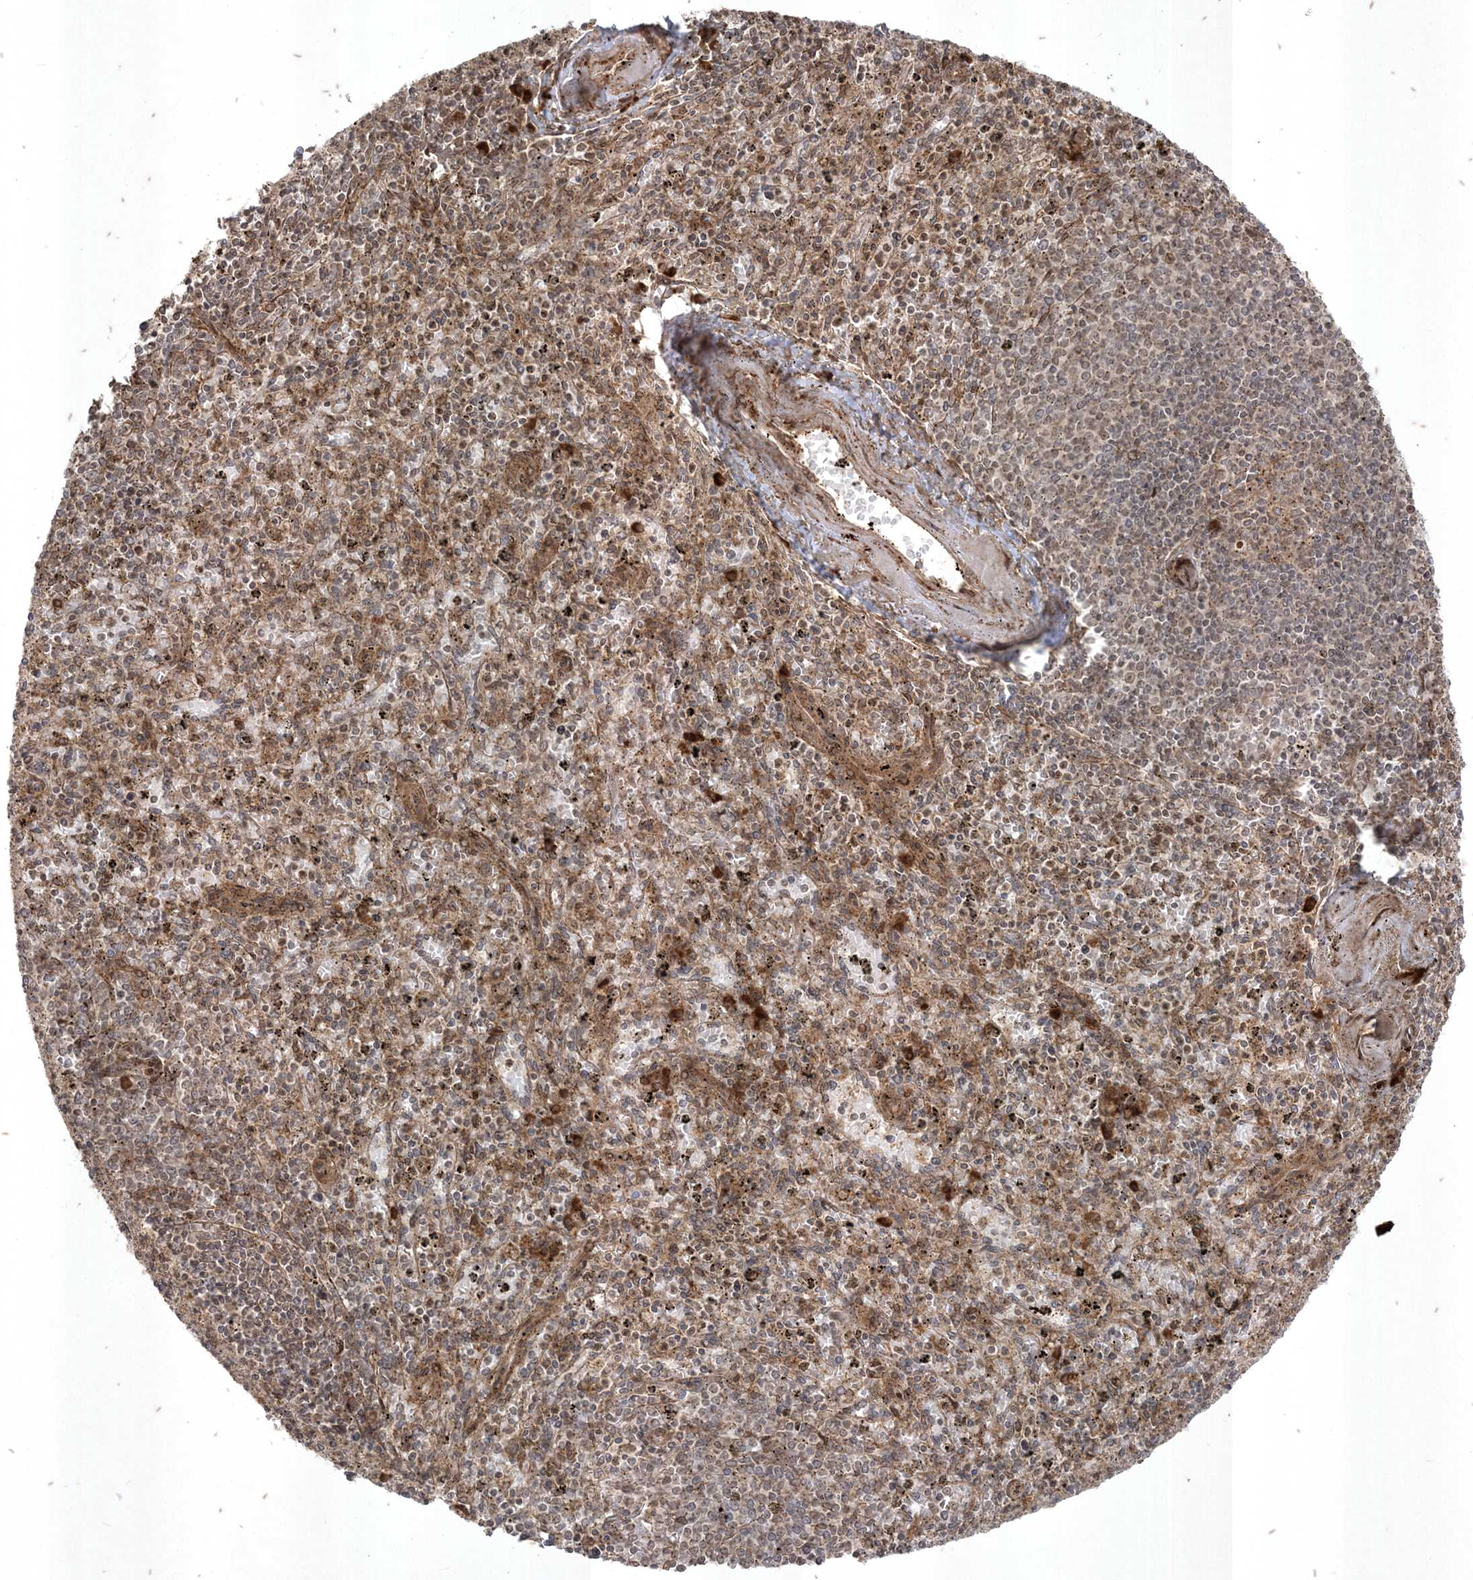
{"staining": {"intensity": "moderate", "quantity": "25%-75%", "location": "cytoplasmic/membranous,nuclear"}, "tissue": "spleen", "cell_type": "Cells in red pulp", "image_type": "normal", "snomed": [{"axis": "morphology", "description": "Normal tissue, NOS"}, {"axis": "topography", "description": "Spleen"}], "caption": "Unremarkable spleen was stained to show a protein in brown. There is medium levels of moderate cytoplasmic/membranous,nuclear positivity in about 25%-75% of cells in red pulp. (IHC, brightfield microscopy, high magnification).", "gene": "RRAS", "patient": {"sex": "male", "age": 72}}